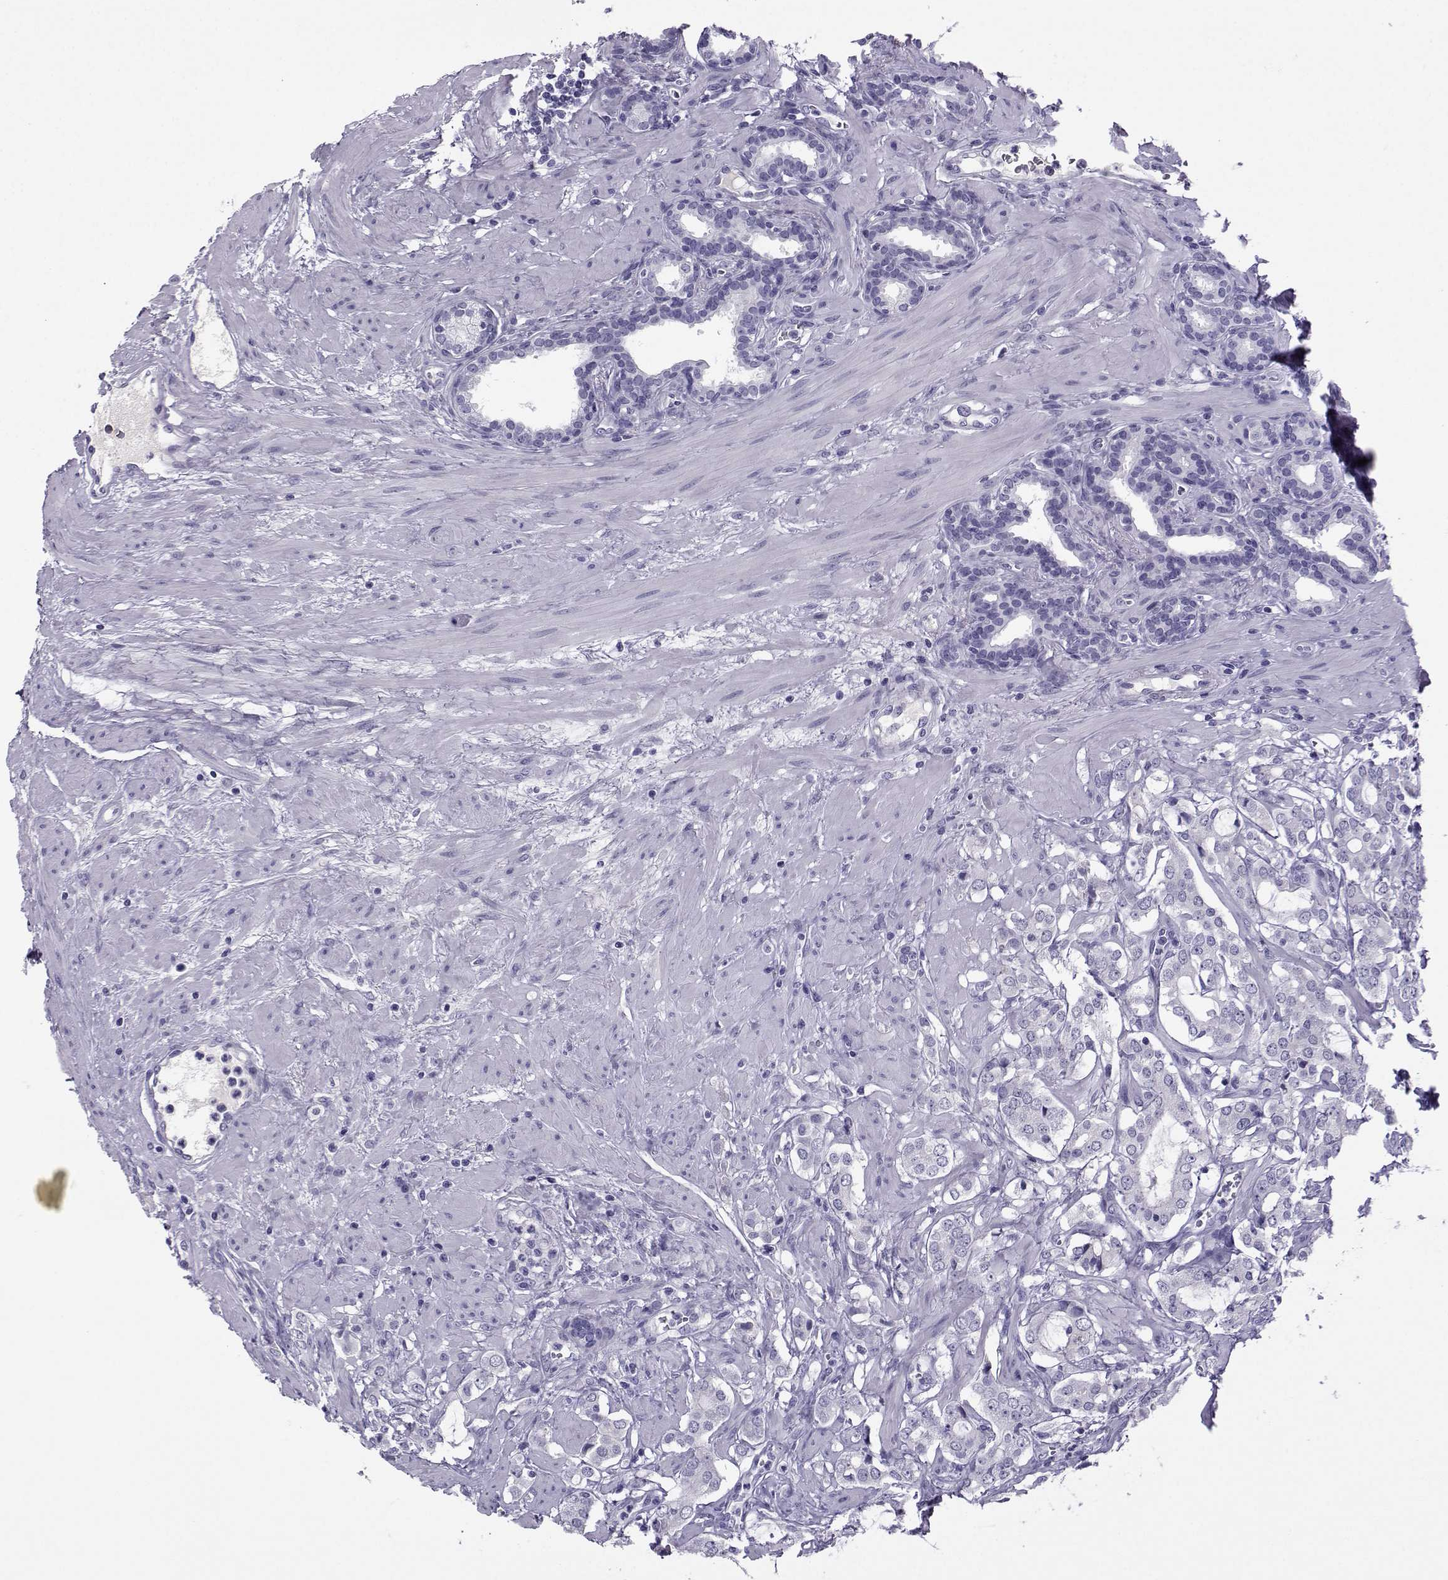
{"staining": {"intensity": "negative", "quantity": "none", "location": "none"}, "tissue": "prostate cancer", "cell_type": "Tumor cells", "image_type": "cancer", "snomed": [{"axis": "morphology", "description": "Adenocarcinoma, NOS"}, {"axis": "topography", "description": "Prostate"}], "caption": "This is an immunohistochemistry micrograph of human prostate cancer (adenocarcinoma). There is no expression in tumor cells.", "gene": "ARMC2", "patient": {"sex": "male", "age": 66}}